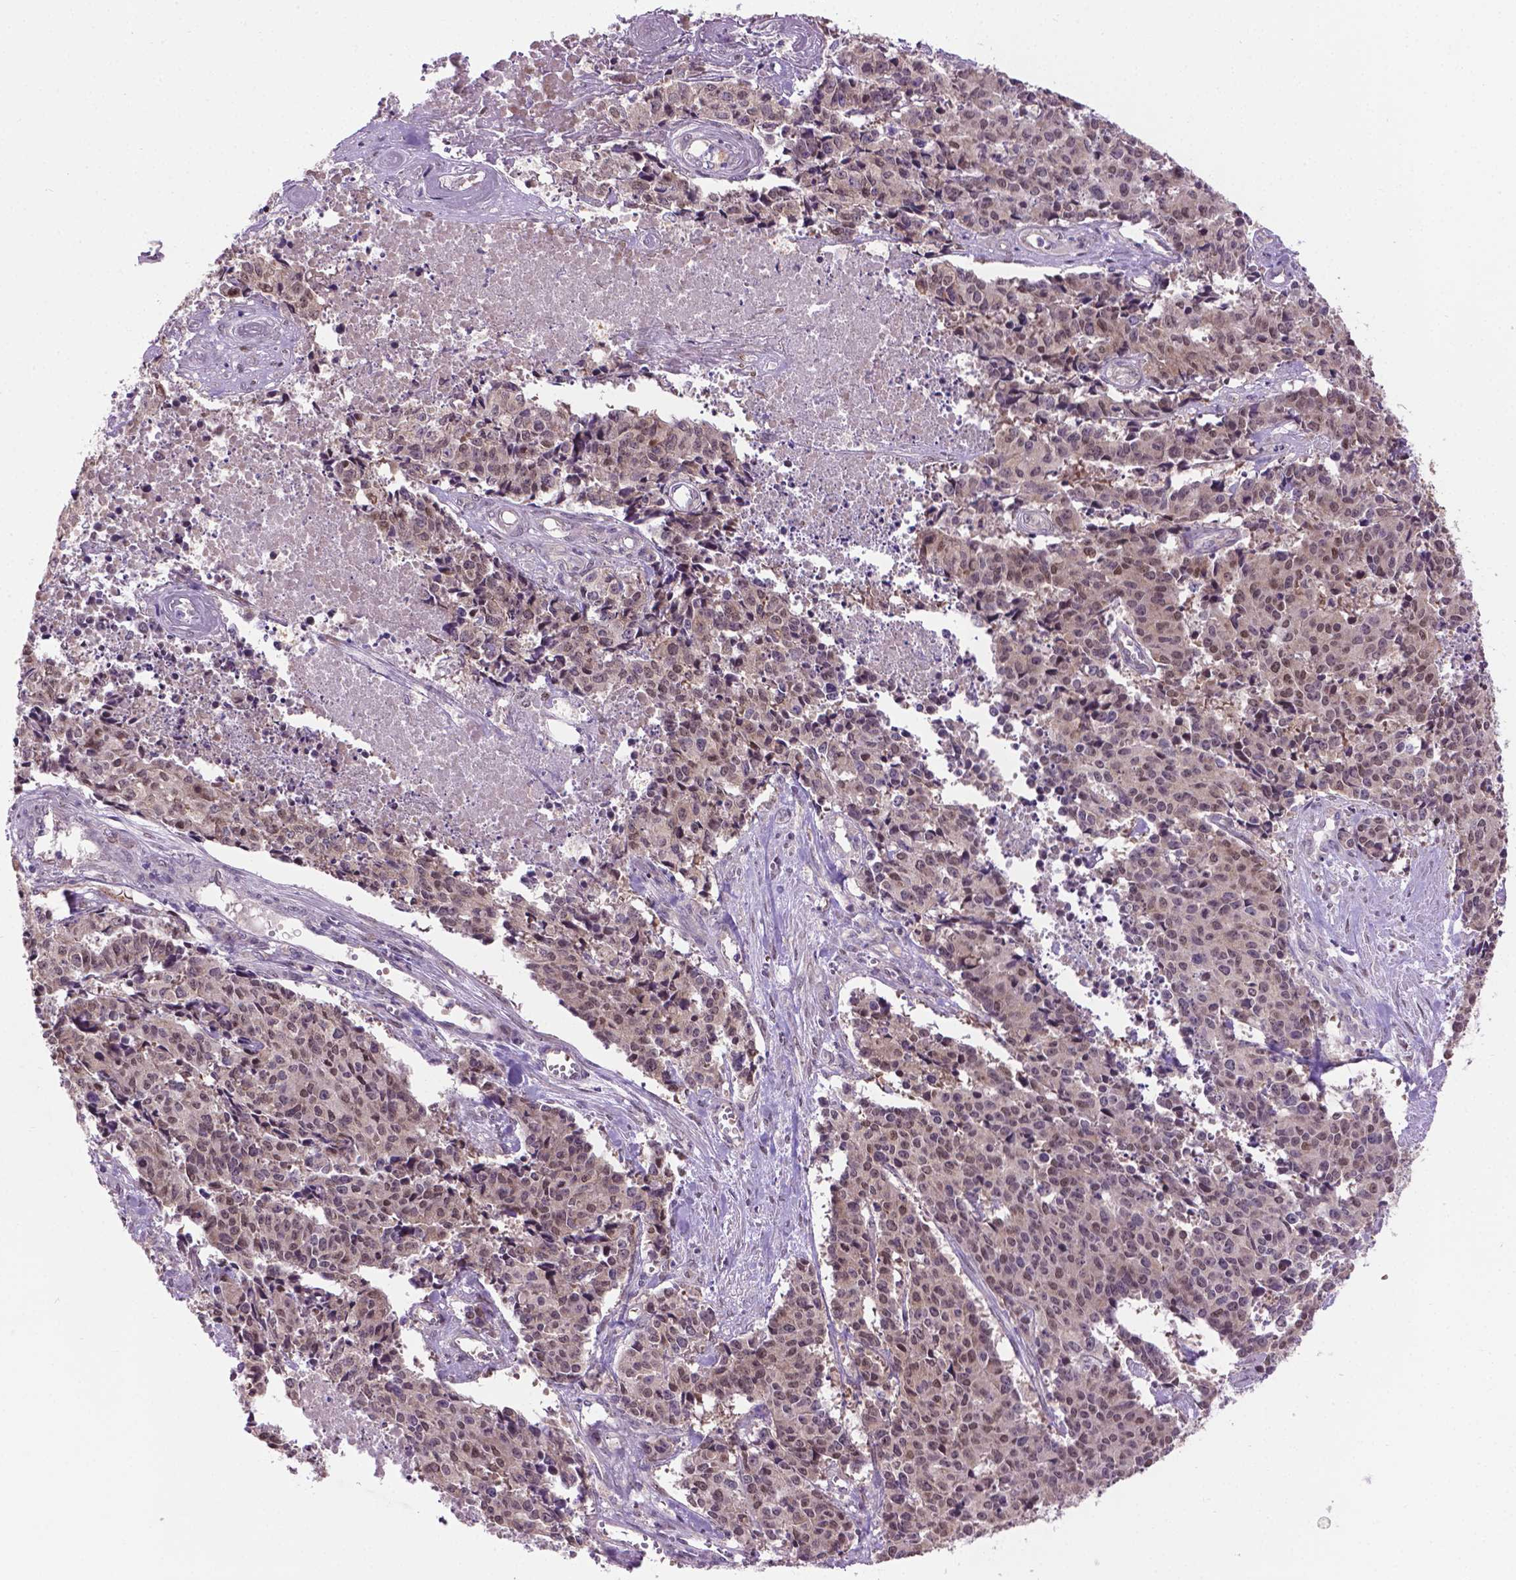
{"staining": {"intensity": "weak", "quantity": "25%-75%", "location": "nuclear"}, "tissue": "cervical cancer", "cell_type": "Tumor cells", "image_type": "cancer", "snomed": [{"axis": "morphology", "description": "Squamous cell carcinoma, NOS"}, {"axis": "topography", "description": "Cervix"}], "caption": "Cervical squamous cell carcinoma stained for a protein reveals weak nuclear positivity in tumor cells.", "gene": "IRF6", "patient": {"sex": "female", "age": 28}}